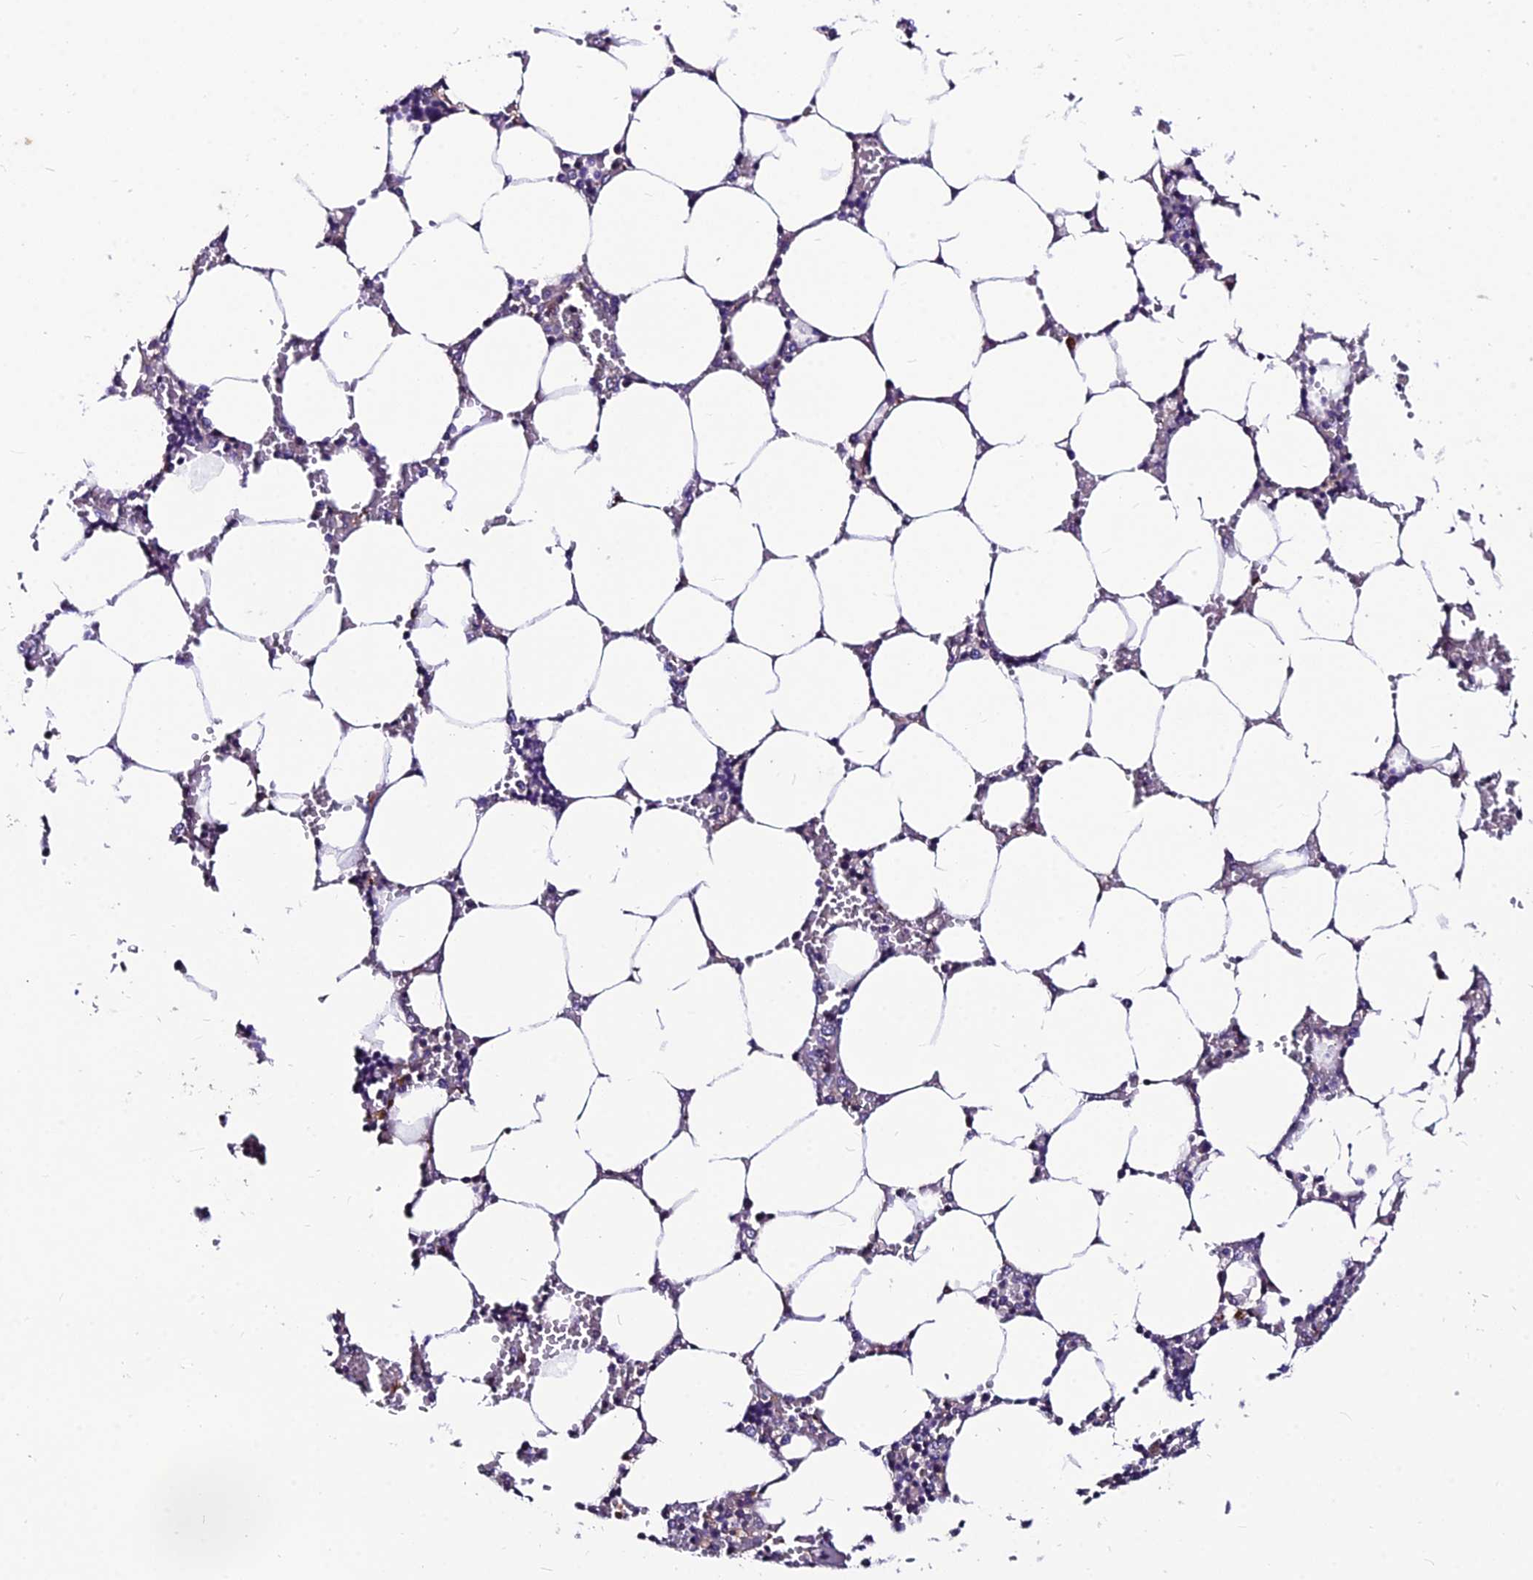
{"staining": {"intensity": "negative", "quantity": "none", "location": "none"}, "tissue": "bone marrow", "cell_type": "Hematopoietic cells", "image_type": "normal", "snomed": [{"axis": "morphology", "description": "Normal tissue, NOS"}, {"axis": "topography", "description": "Bone marrow"}], "caption": "A micrograph of bone marrow stained for a protein demonstrates no brown staining in hematopoietic cells. (Brightfield microscopy of DAB IHC at high magnification).", "gene": "LGALS7", "patient": {"sex": "male", "age": 64}}